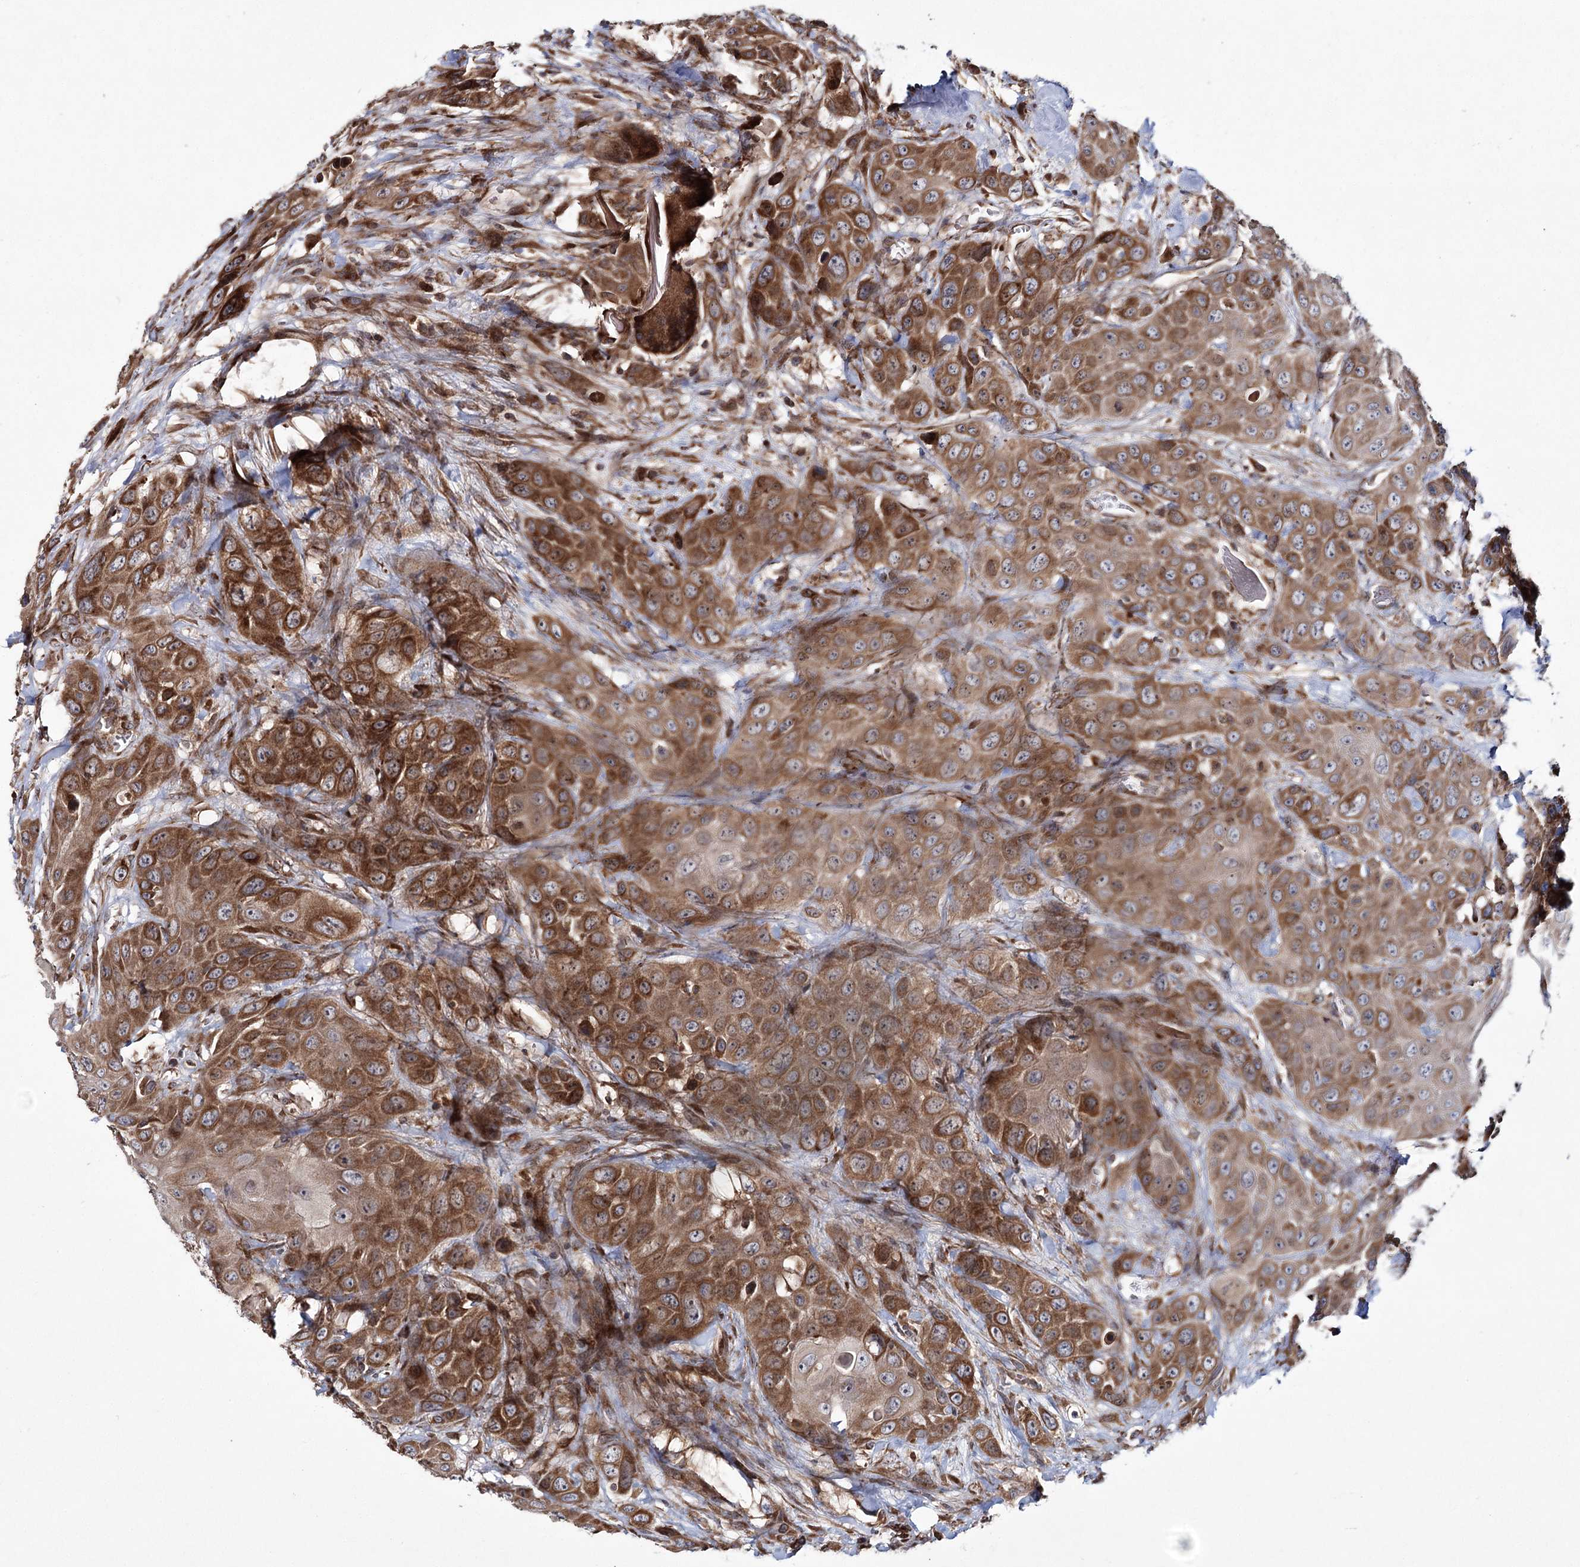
{"staining": {"intensity": "moderate", "quantity": ">75%", "location": "cytoplasmic/membranous"}, "tissue": "head and neck cancer", "cell_type": "Tumor cells", "image_type": "cancer", "snomed": [{"axis": "morphology", "description": "Squamous cell carcinoma, NOS"}, {"axis": "topography", "description": "Head-Neck"}], "caption": "Squamous cell carcinoma (head and neck) stained with a protein marker displays moderate staining in tumor cells.", "gene": "HECTD2", "patient": {"sex": "male", "age": 81}}